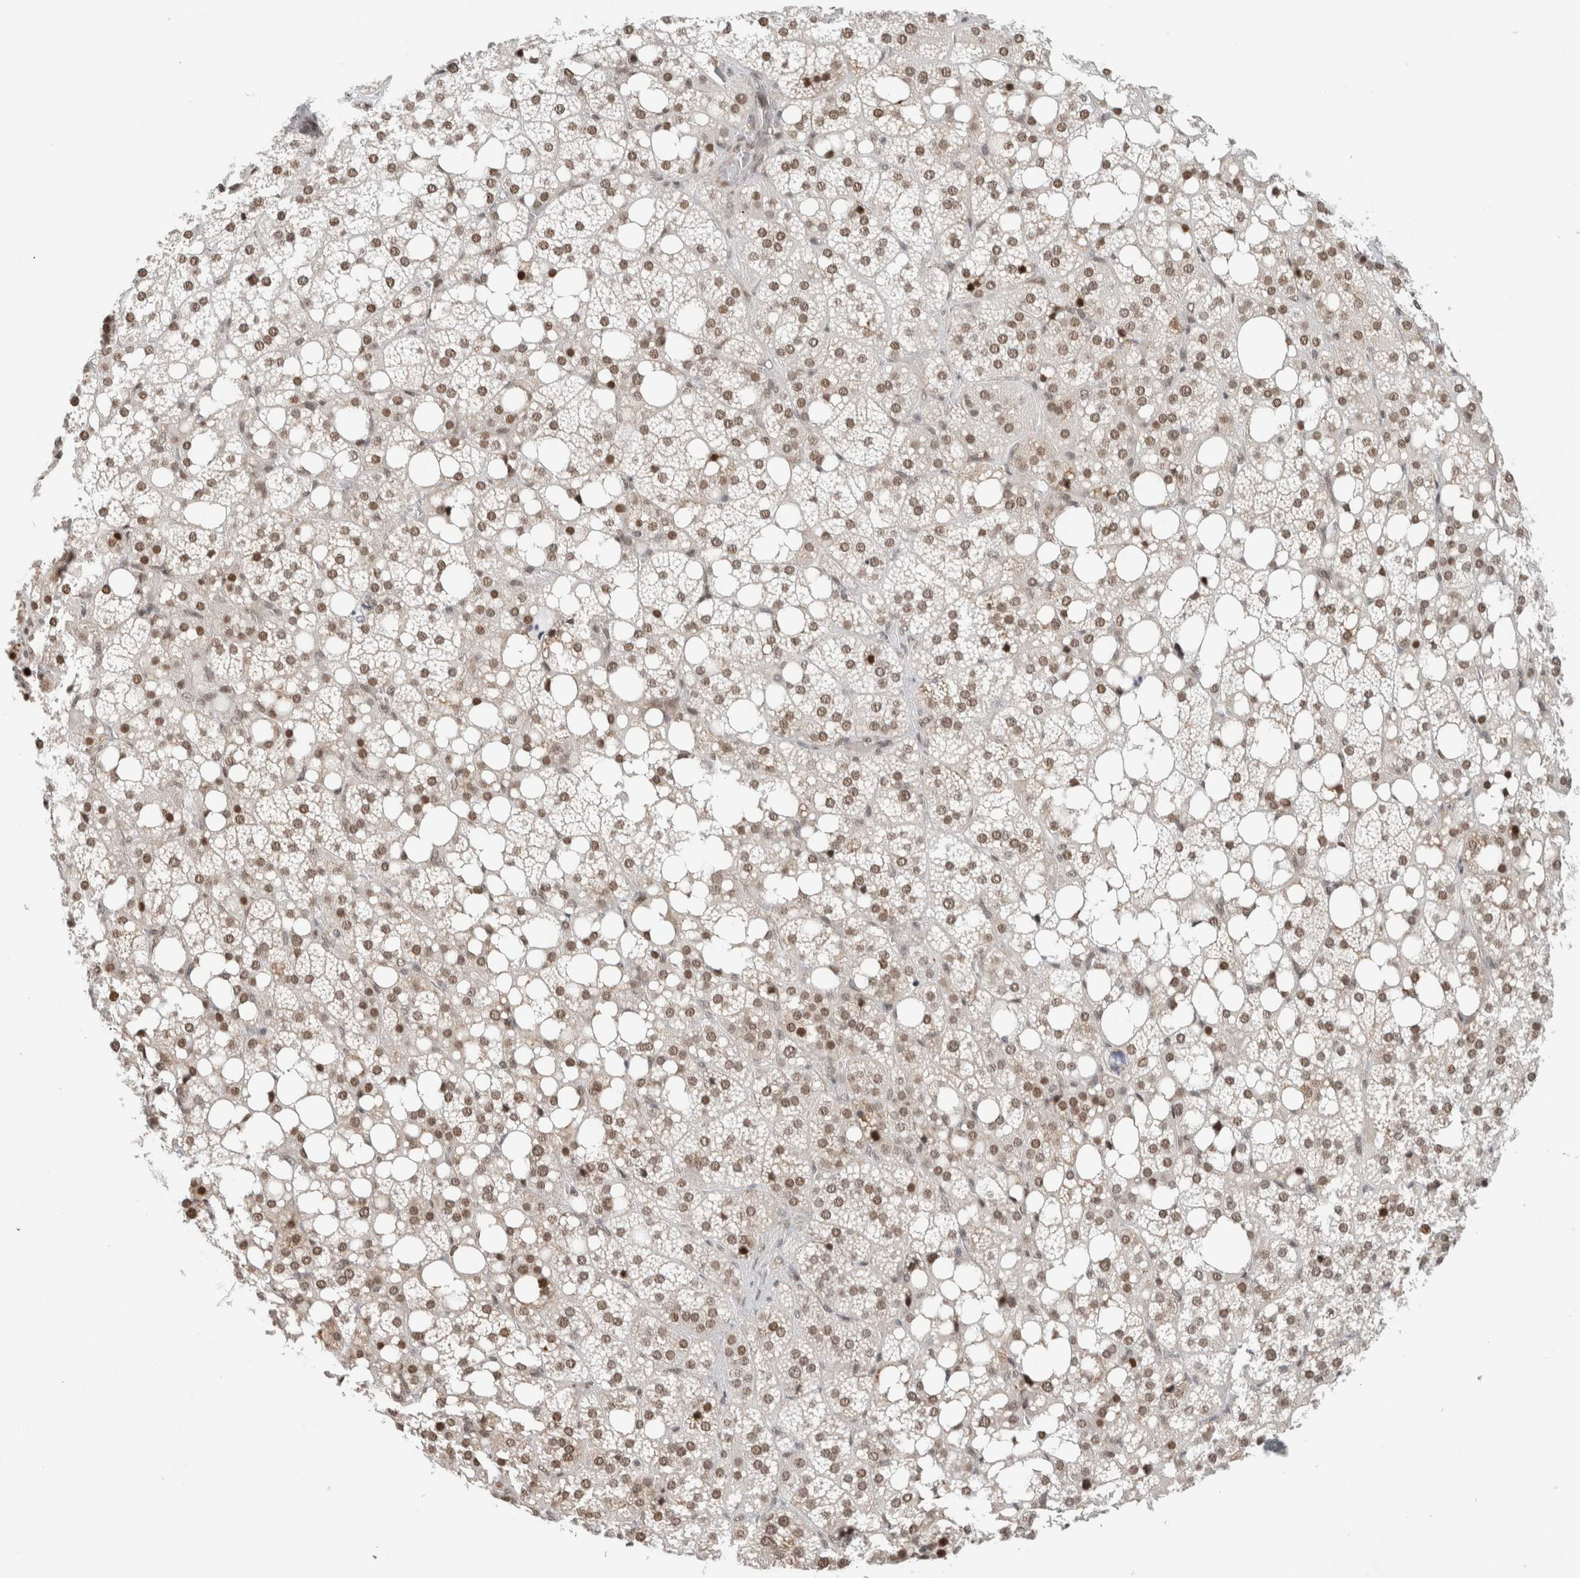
{"staining": {"intensity": "strong", "quantity": ">75%", "location": "cytoplasmic/membranous,nuclear"}, "tissue": "adrenal gland", "cell_type": "Glandular cells", "image_type": "normal", "snomed": [{"axis": "morphology", "description": "Normal tissue, NOS"}, {"axis": "topography", "description": "Adrenal gland"}], "caption": "IHC (DAB) staining of normal adrenal gland shows strong cytoplasmic/membranous,nuclear protein staining in about >75% of glandular cells. The protein of interest is stained brown, and the nuclei are stained in blue (DAB (3,3'-diaminobenzidine) IHC with brightfield microscopy, high magnification).", "gene": "HNRNPR", "patient": {"sex": "female", "age": 59}}